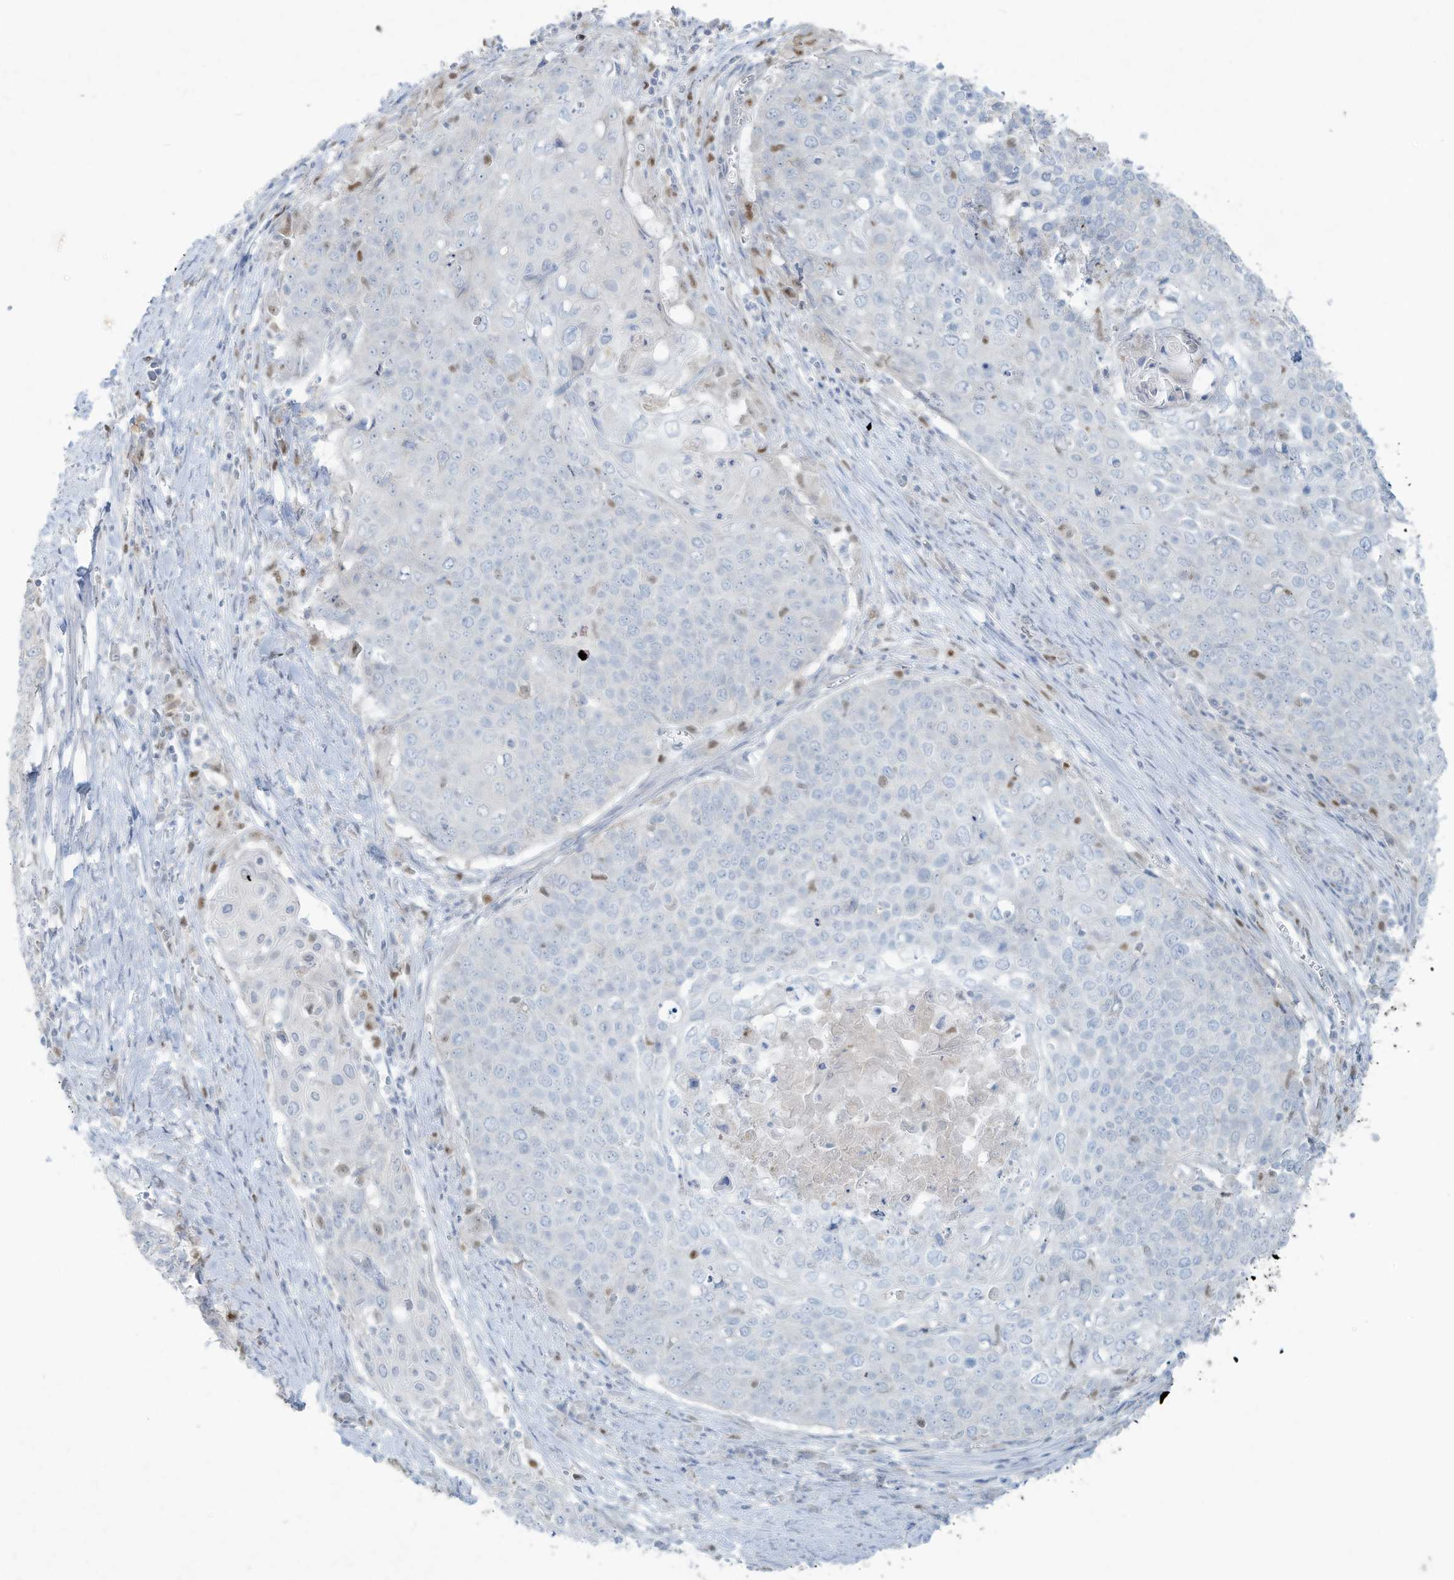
{"staining": {"intensity": "negative", "quantity": "none", "location": "none"}, "tissue": "cervical cancer", "cell_type": "Tumor cells", "image_type": "cancer", "snomed": [{"axis": "morphology", "description": "Squamous cell carcinoma, NOS"}, {"axis": "topography", "description": "Cervix"}], "caption": "Human cervical squamous cell carcinoma stained for a protein using IHC shows no positivity in tumor cells.", "gene": "TUBE1", "patient": {"sex": "female", "age": 39}}